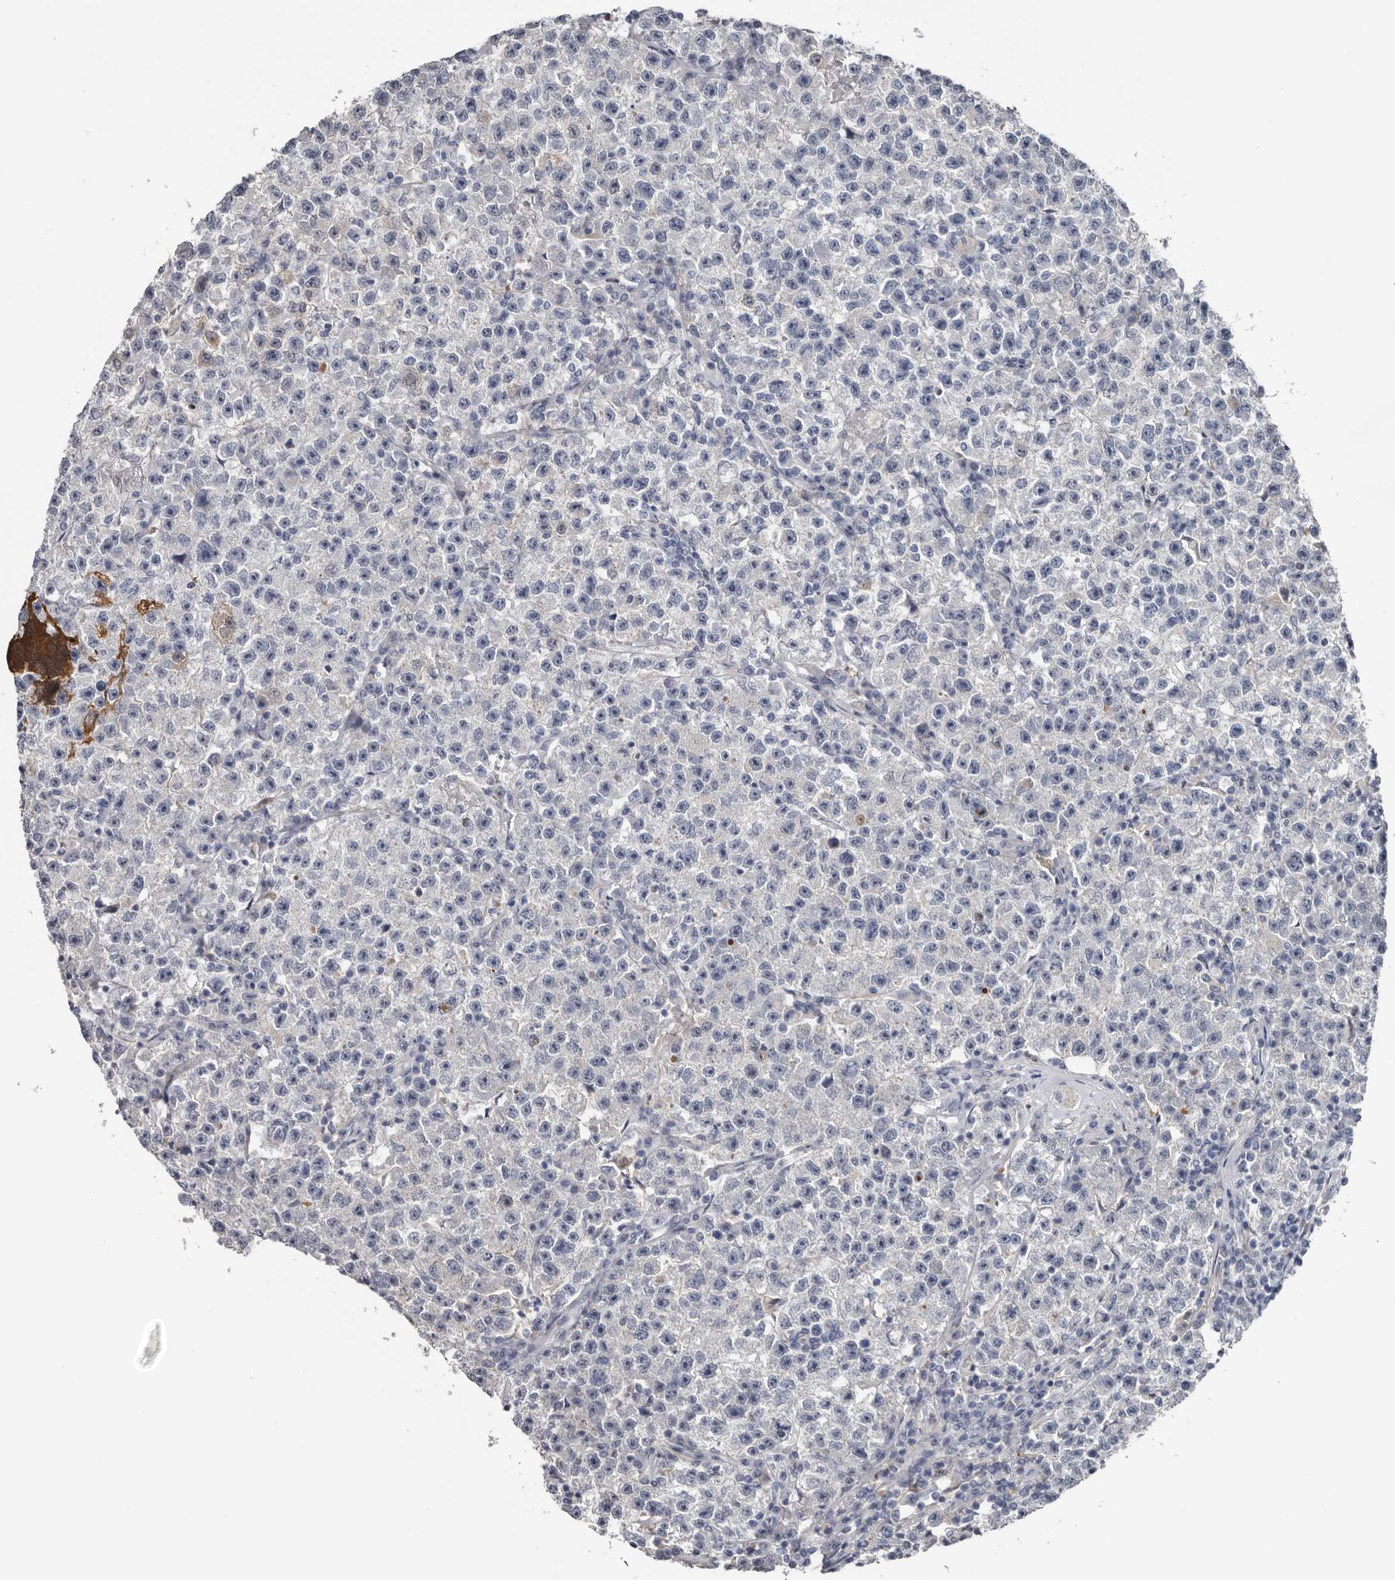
{"staining": {"intensity": "negative", "quantity": "none", "location": "none"}, "tissue": "testis cancer", "cell_type": "Tumor cells", "image_type": "cancer", "snomed": [{"axis": "morphology", "description": "Seminoma, NOS"}, {"axis": "topography", "description": "Testis"}], "caption": "IHC of testis cancer reveals no expression in tumor cells.", "gene": "FABP7", "patient": {"sex": "male", "age": 22}}